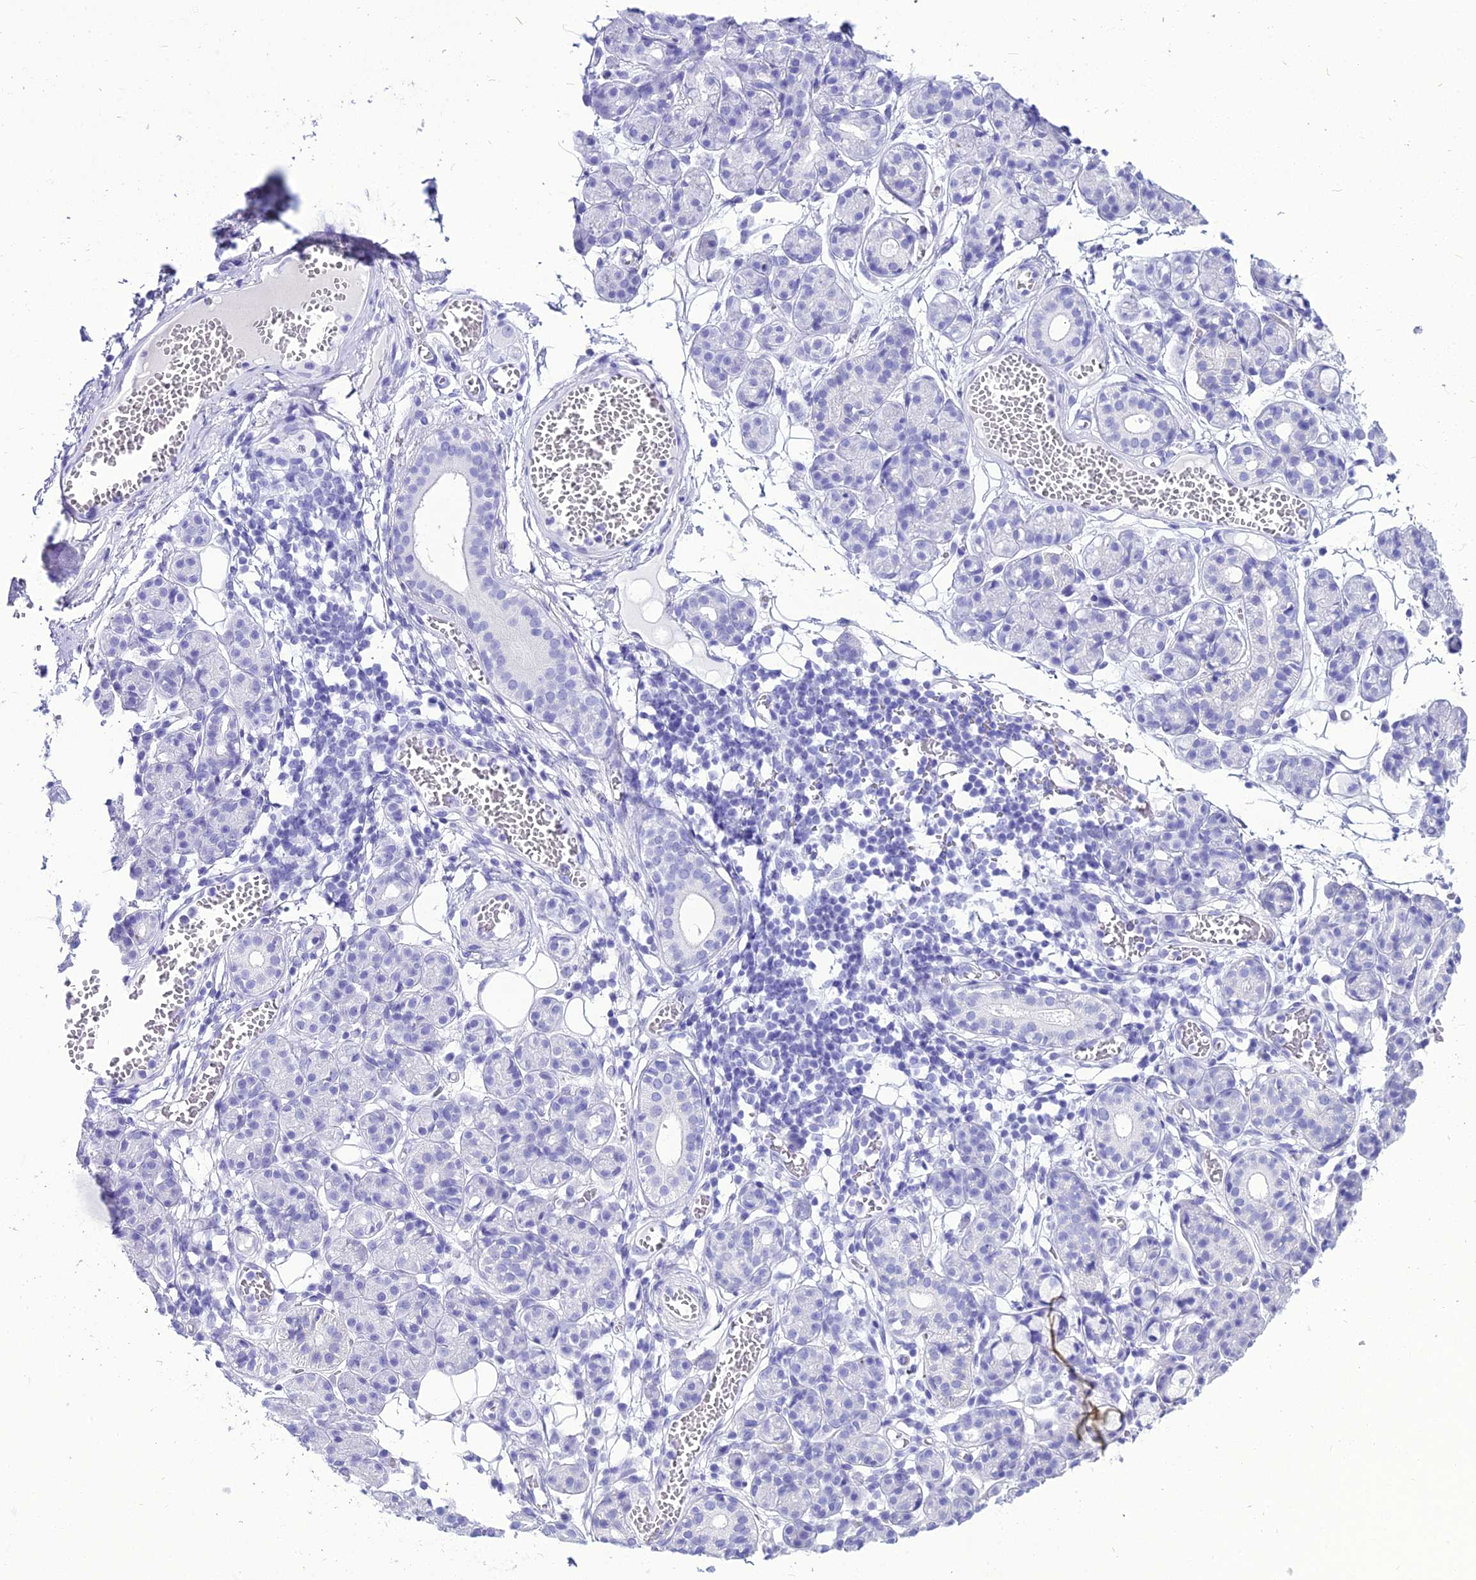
{"staining": {"intensity": "negative", "quantity": "none", "location": "none"}, "tissue": "salivary gland", "cell_type": "Glandular cells", "image_type": "normal", "snomed": [{"axis": "morphology", "description": "Normal tissue, NOS"}, {"axis": "topography", "description": "Salivary gland"}], "caption": "This photomicrograph is of normal salivary gland stained with IHC to label a protein in brown with the nuclei are counter-stained blue. There is no positivity in glandular cells.", "gene": "PNMA5", "patient": {"sex": "male", "age": 63}}